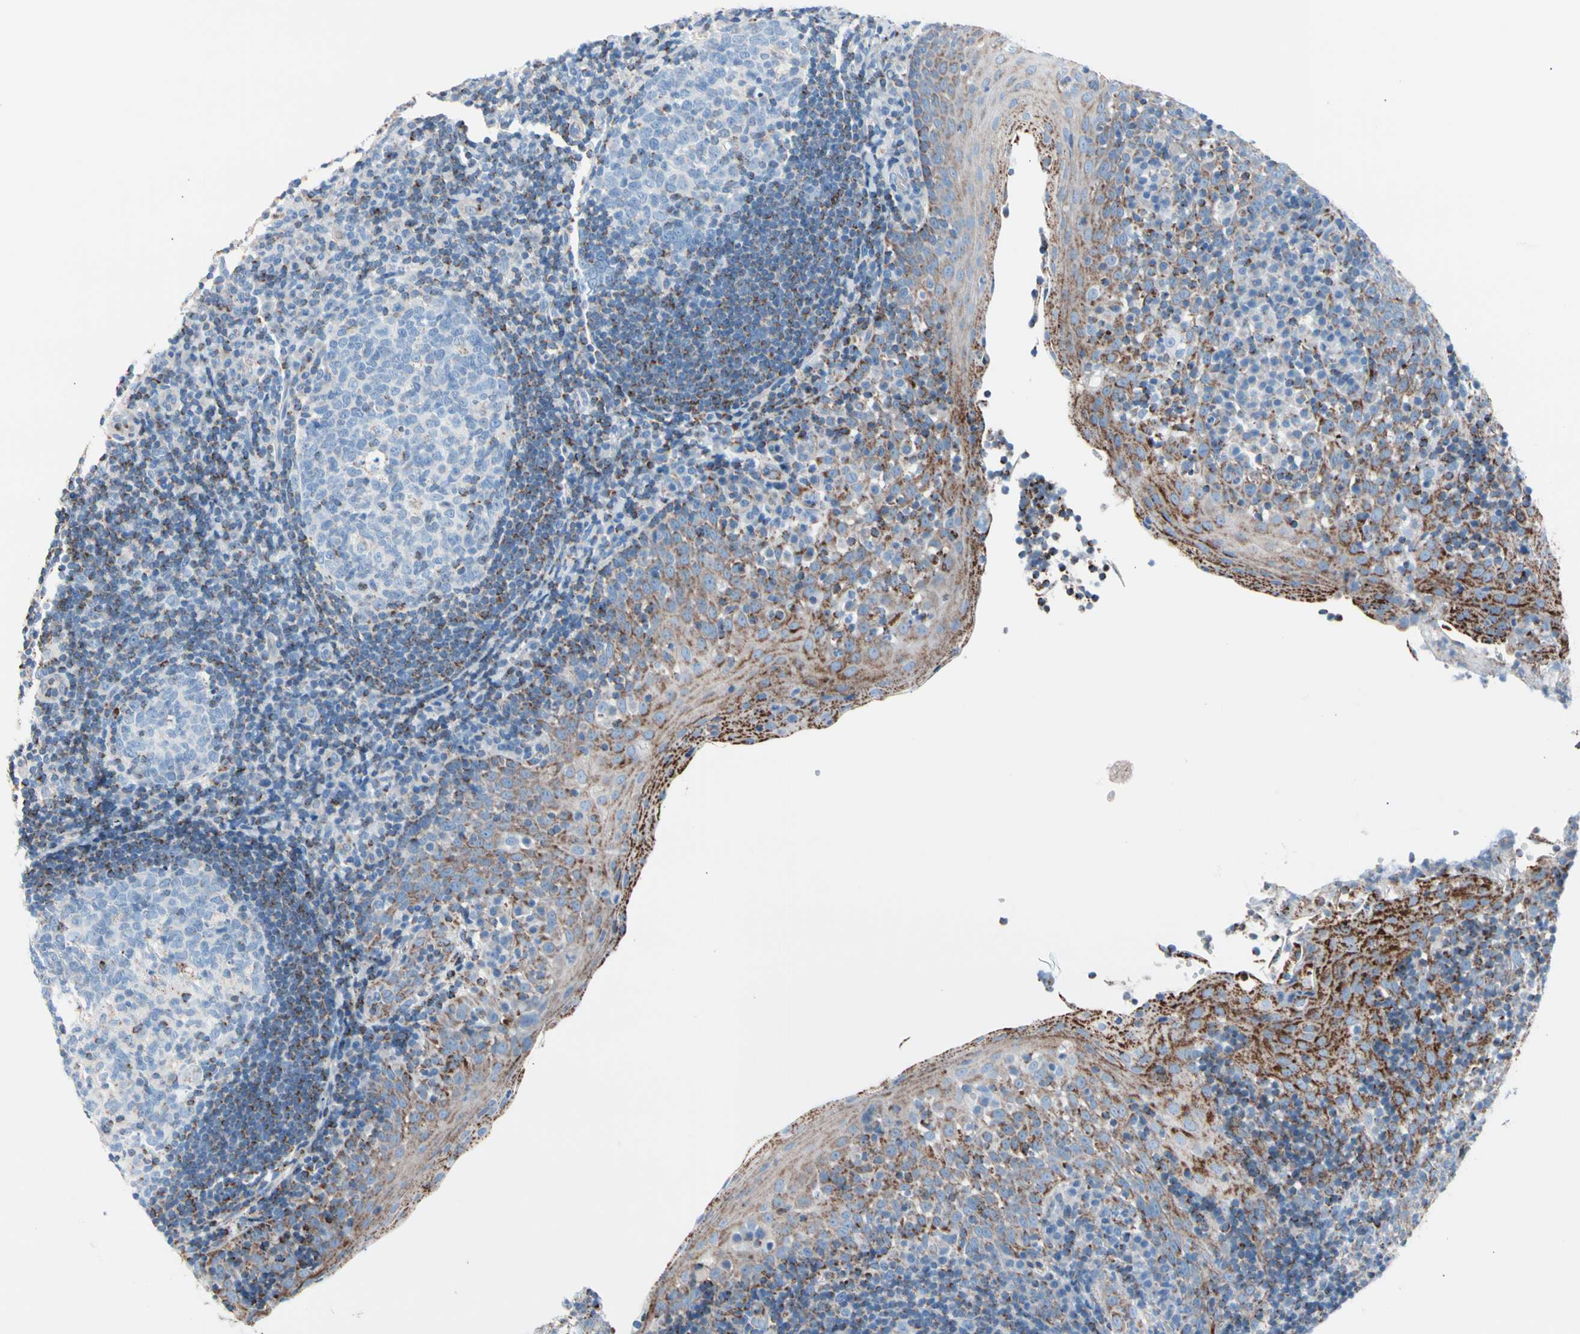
{"staining": {"intensity": "strong", "quantity": "<25%", "location": "cytoplasmic/membranous"}, "tissue": "tonsil", "cell_type": "Germinal center cells", "image_type": "normal", "snomed": [{"axis": "morphology", "description": "Normal tissue, NOS"}, {"axis": "topography", "description": "Tonsil"}], "caption": "Immunohistochemical staining of unremarkable human tonsil demonstrates strong cytoplasmic/membranous protein staining in approximately <25% of germinal center cells. The staining was performed using DAB (3,3'-diaminobenzidine) to visualize the protein expression in brown, while the nuclei were stained in blue with hematoxylin (Magnification: 20x).", "gene": "HK1", "patient": {"sex": "female", "age": 40}}